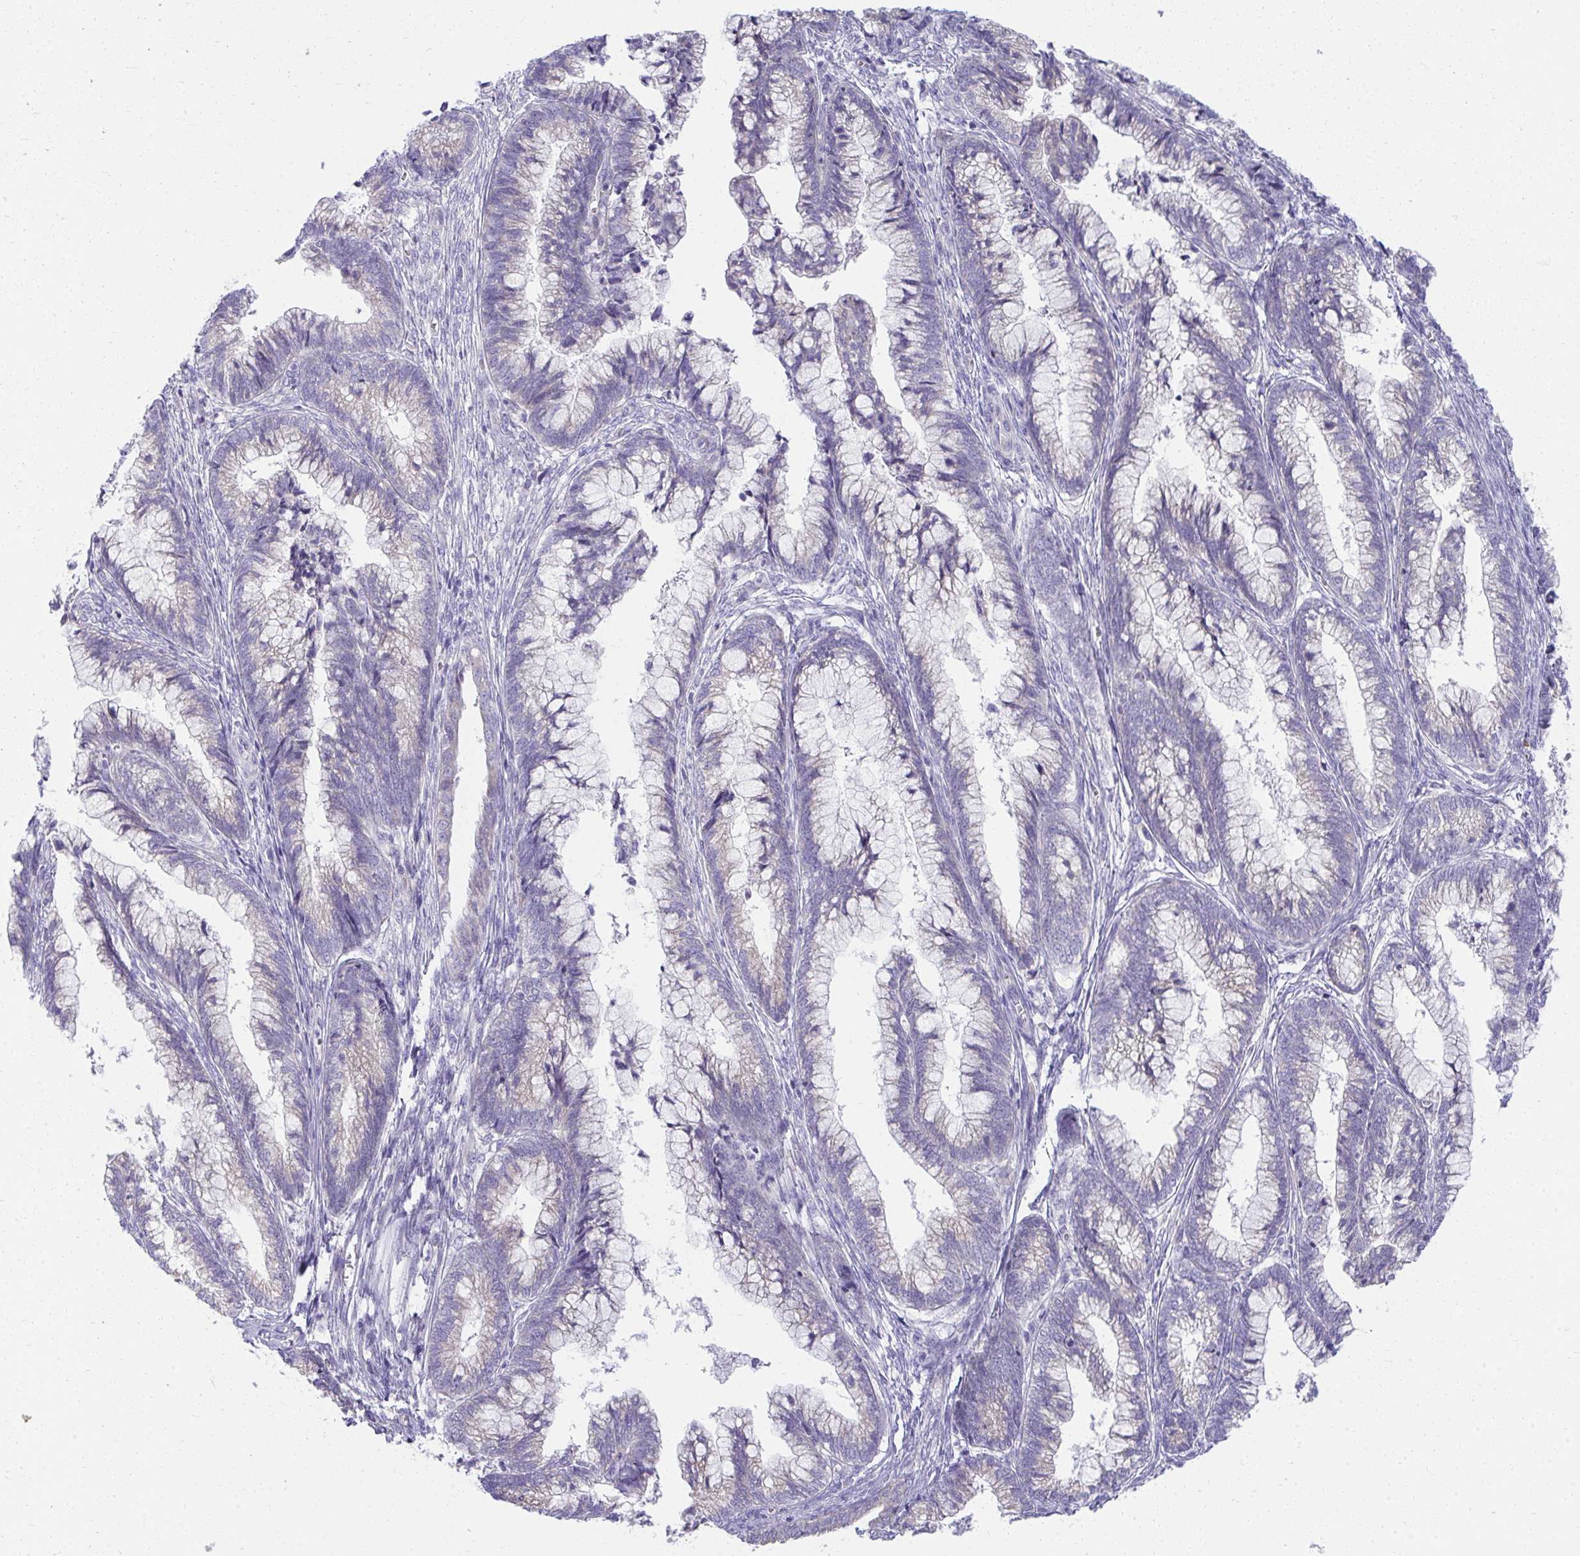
{"staining": {"intensity": "negative", "quantity": "none", "location": "none"}, "tissue": "cervical cancer", "cell_type": "Tumor cells", "image_type": "cancer", "snomed": [{"axis": "morphology", "description": "Adenocarcinoma, NOS"}, {"axis": "topography", "description": "Cervix"}], "caption": "The histopathology image exhibits no staining of tumor cells in cervical cancer (adenocarcinoma).", "gene": "FASLG", "patient": {"sex": "female", "age": 44}}